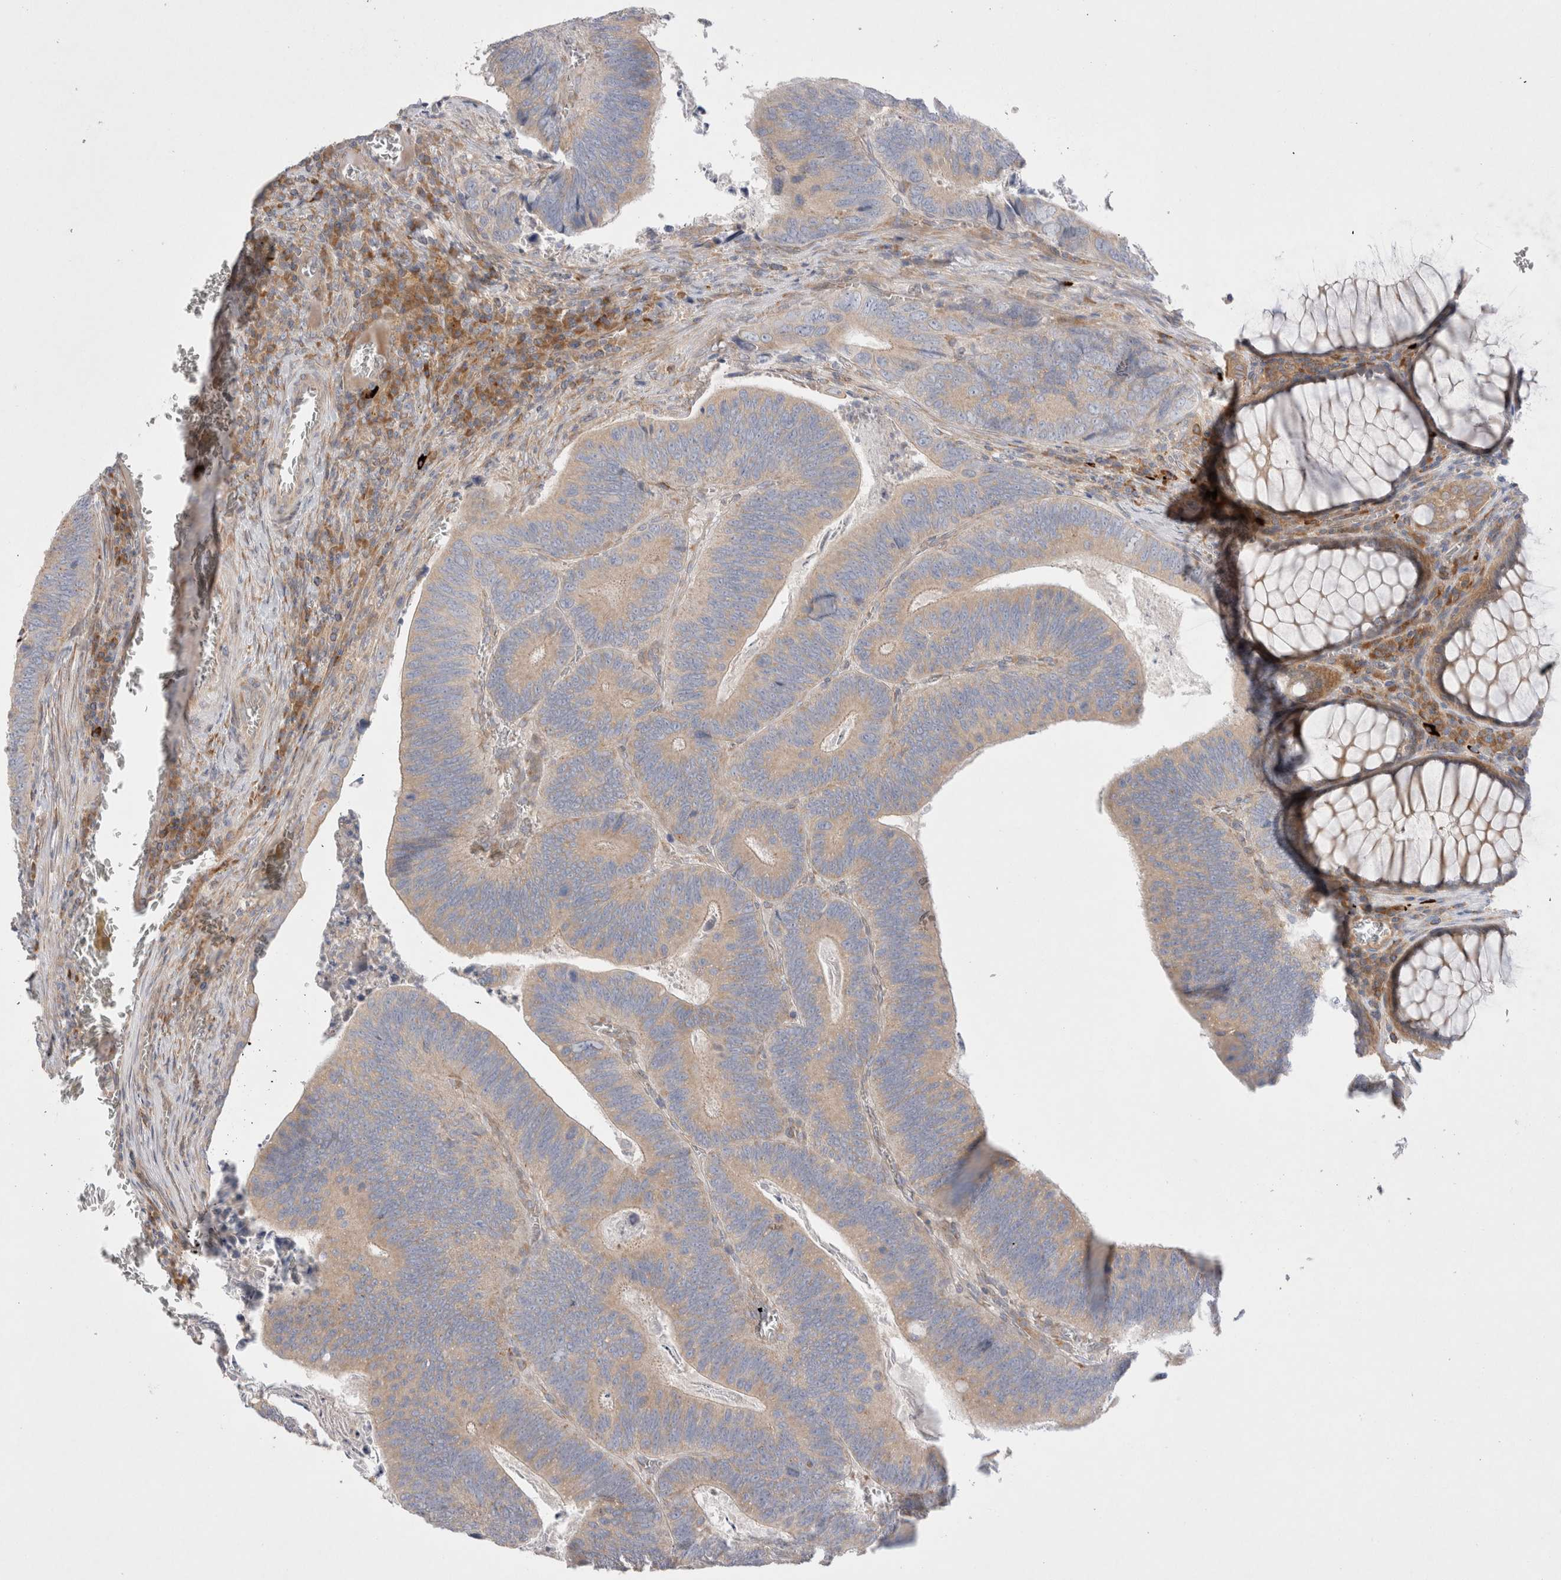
{"staining": {"intensity": "moderate", "quantity": ">75%", "location": "cytoplasmic/membranous"}, "tissue": "colorectal cancer", "cell_type": "Tumor cells", "image_type": "cancer", "snomed": [{"axis": "morphology", "description": "Inflammation, NOS"}, {"axis": "morphology", "description": "Adenocarcinoma, NOS"}, {"axis": "topography", "description": "Colon"}], "caption": "Tumor cells display medium levels of moderate cytoplasmic/membranous positivity in about >75% of cells in adenocarcinoma (colorectal).", "gene": "TBC1D16", "patient": {"sex": "male", "age": 72}}